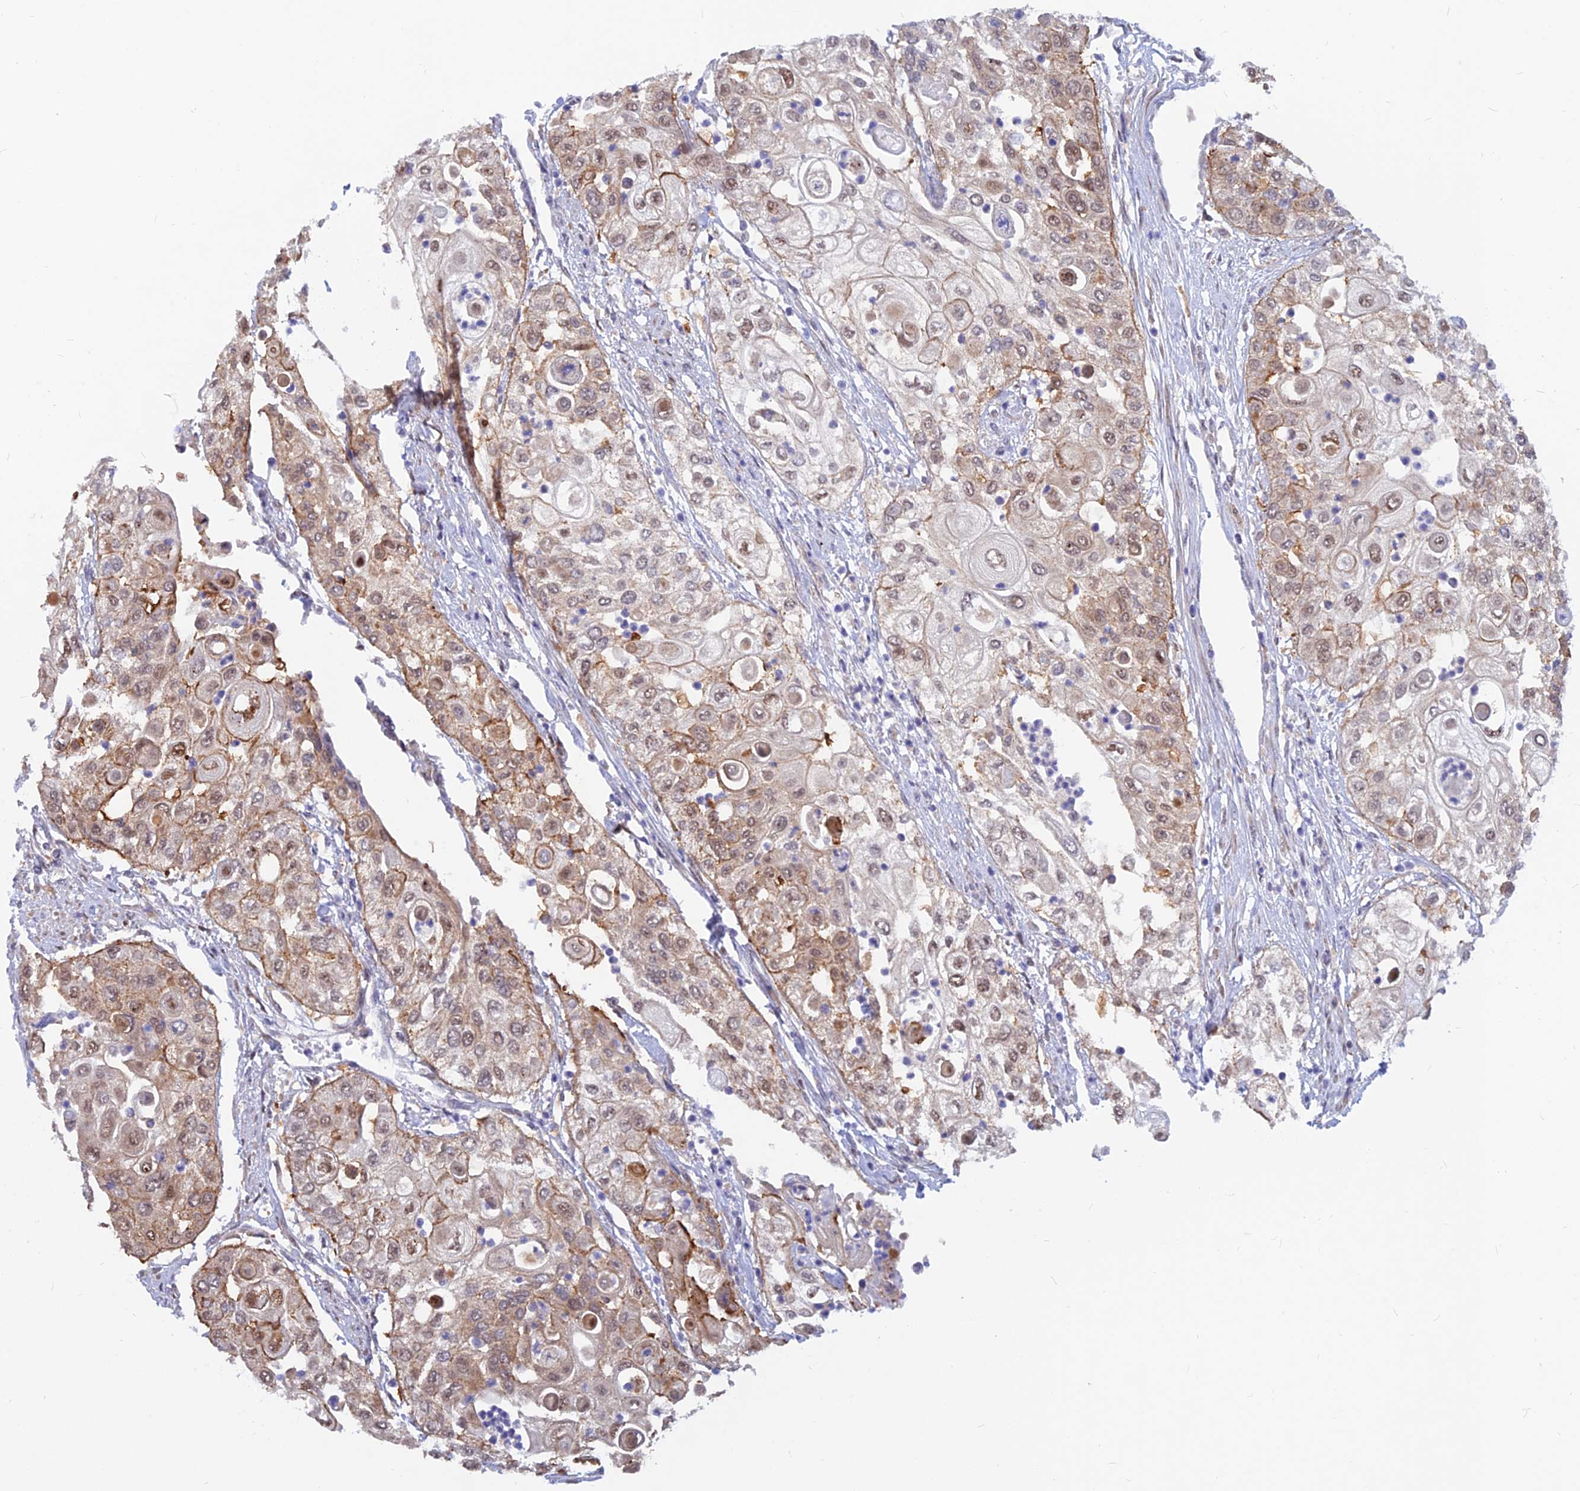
{"staining": {"intensity": "moderate", "quantity": "25%-75%", "location": "cytoplasmic/membranous,nuclear"}, "tissue": "urothelial cancer", "cell_type": "Tumor cells", "image_type": "cancer", "snomed": [{"axis": "morphology", "description": "Urothelial carcinoma, High grade"}, {"axis": "topography", "description": "Urinary bladder"}], "caption": "IHC (DAB) staining of urothelial cancer exhibits moderate cytoplasmic/membranous and nuclear protein positivity in approximately 25%-75% of tumor cells. (Brightfield microscopy of DAB IHC at high magnification).", "gene": "DNAJC16", "patient": {"sex": "female", "age": 79}}